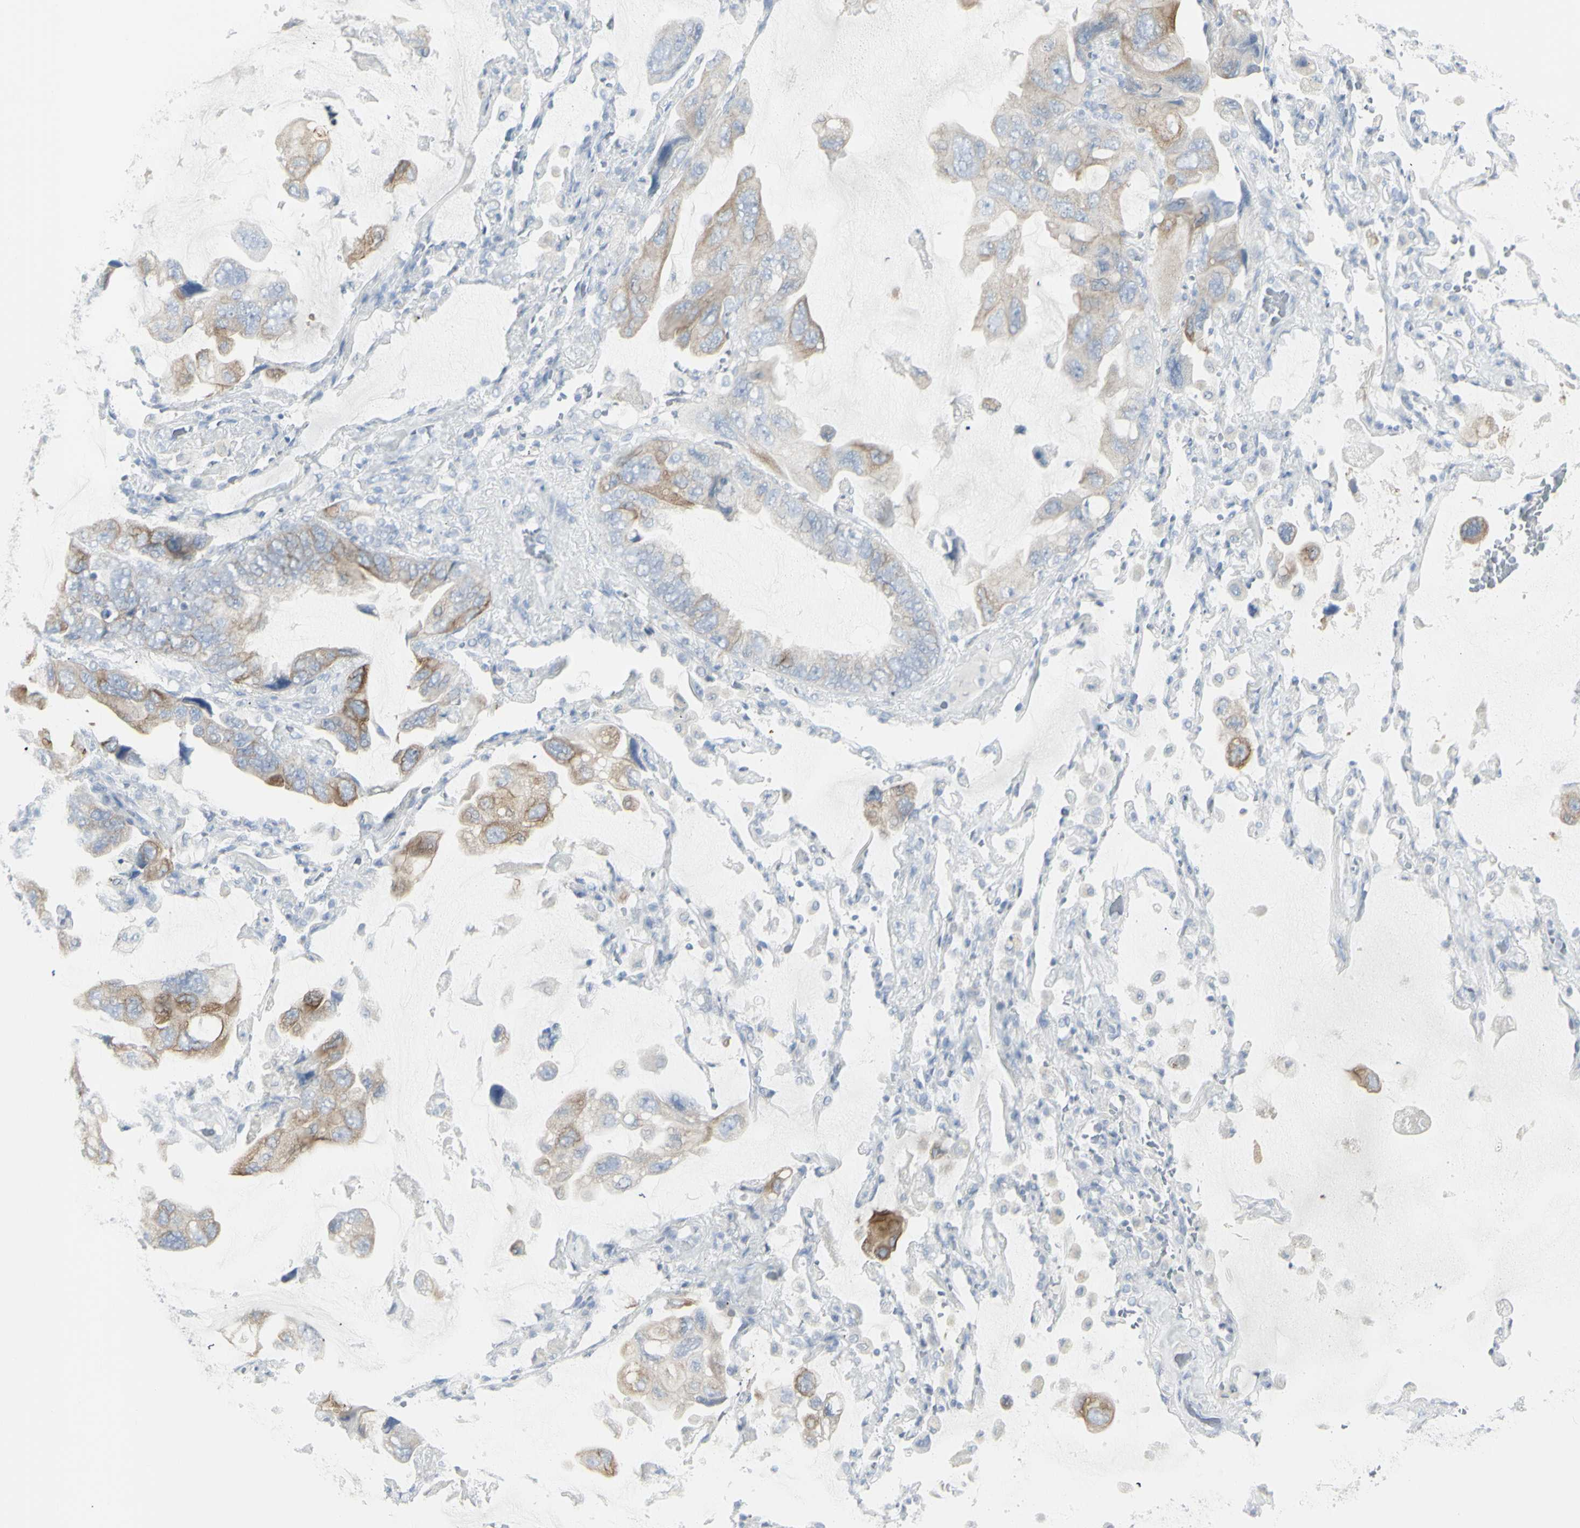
{"staining": {"intensity": "weak", "quantity": ">75%", "location": "cytoplasmic/membranous"}, "tissue": "lung cancer", "cell_type": "Tumor cells", "image_type": "cancer", "snomed": [{"axis": "morphology", "description": "Squamous cell carcinoma, NOS"}, {"axis": "topography", "description": "Lung"}], "caption": "An immunohistochemistry (IHC) histopathology image of neoplastic tissue is shown. Protein staining in brown shows weak cytoplasmic/membranous positivity in lung cancer (squamous cell carcinoma) within tumor cells.", "gene": "ENSG00000198211", "patient": {"sex": "female", "age": 73}}